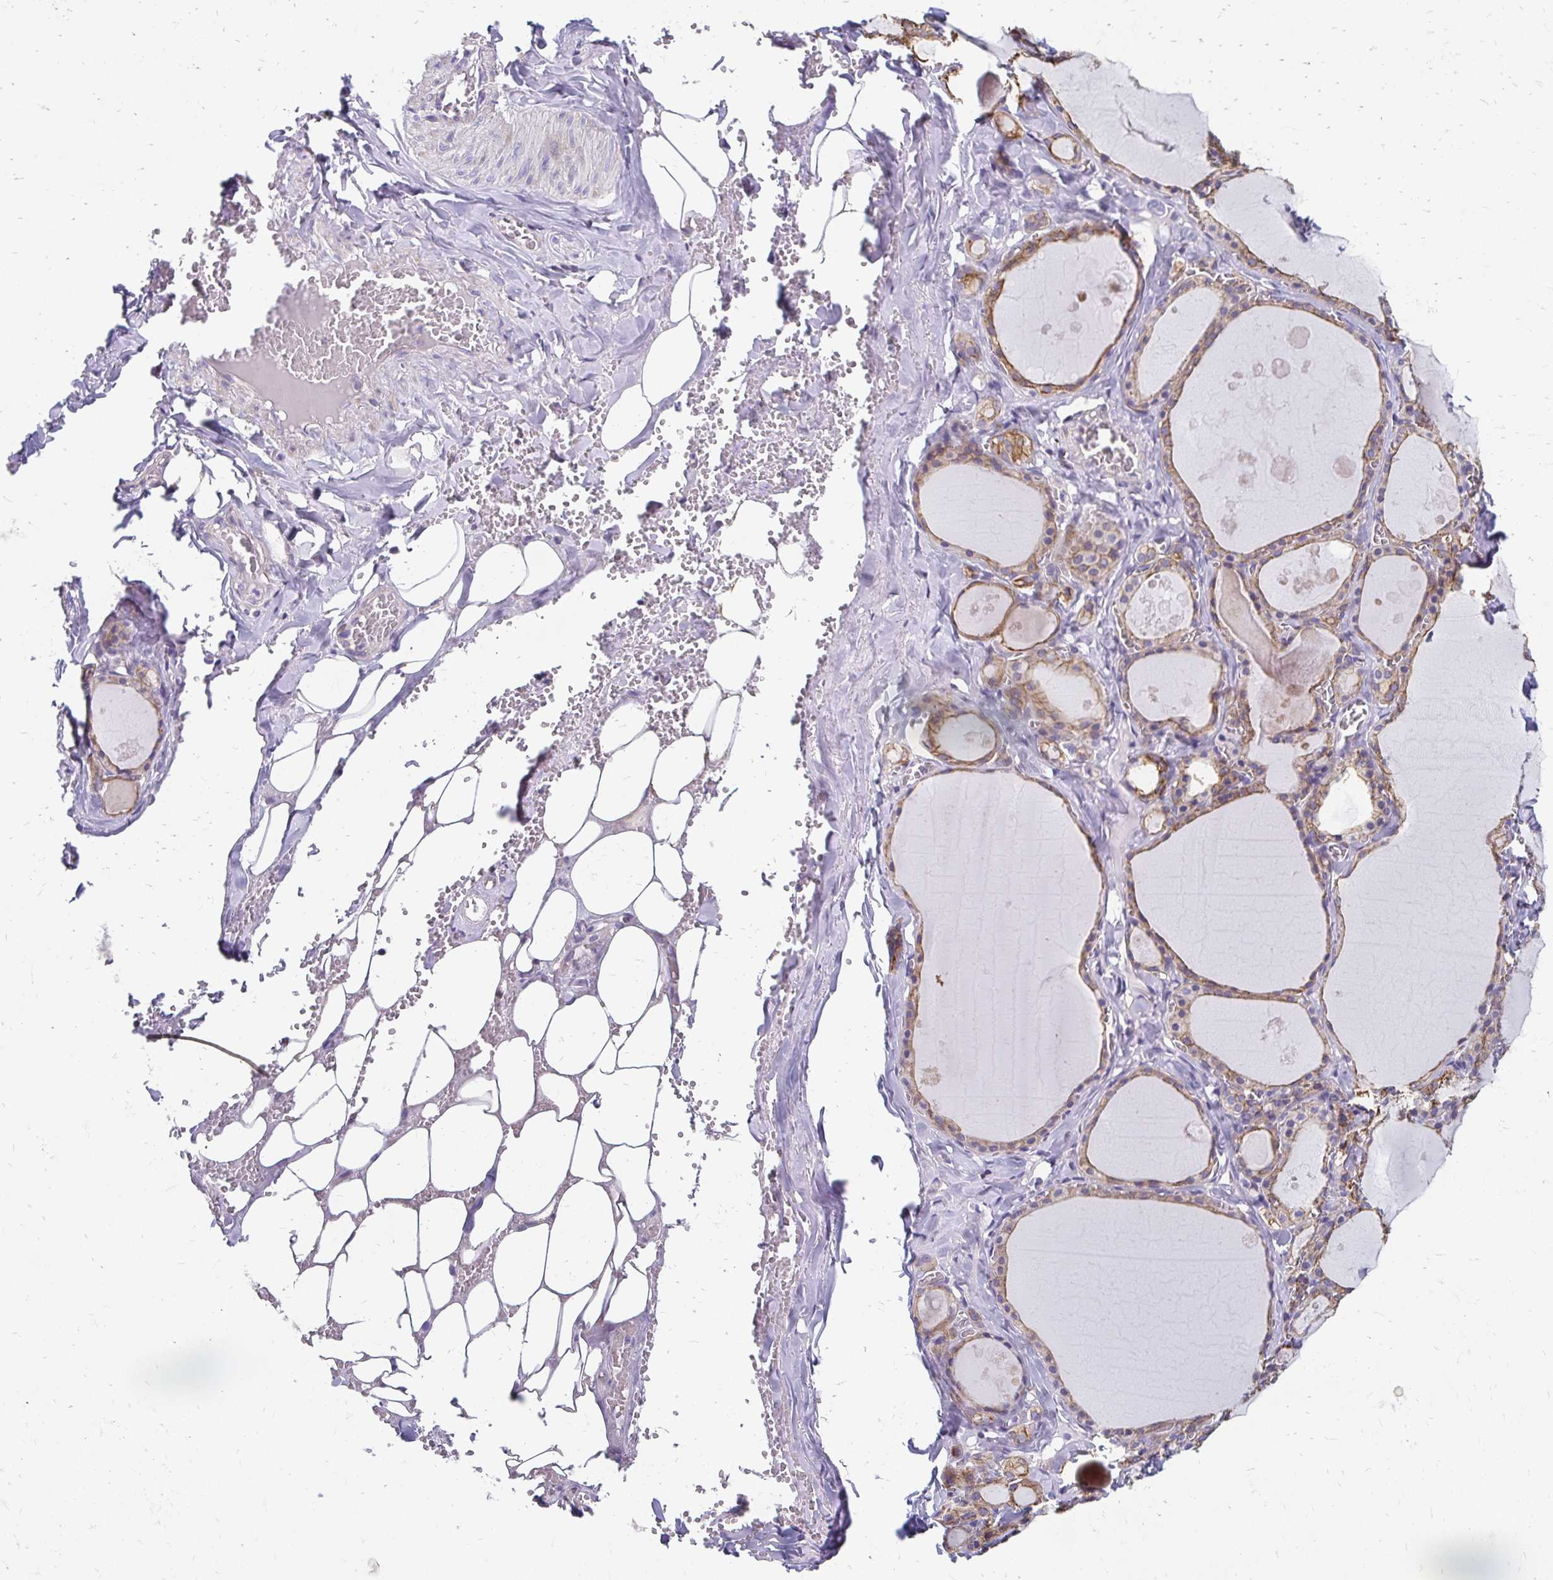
{"staining": {"intensity": "moderate", "quantity": ">75%", "location": "cytoplasmic/membranous"}, "tissue": "thyroid gland", "cell_type": "Glandular cells", "image_type": "normal", "snomed": [{"axis": "morphology", "description": "Normal tissue, NOS"}, {"axis": "topography", "description": "Thyroid gland"}], "caption": "Thyroid gland stained for a protein (brown) demonstrates moderate cytoplasmic/membranous positive positivity in approximately >75% of glandular cells.", "gene": "DTNB", "patient": {"sex": "male", "age": 56}}